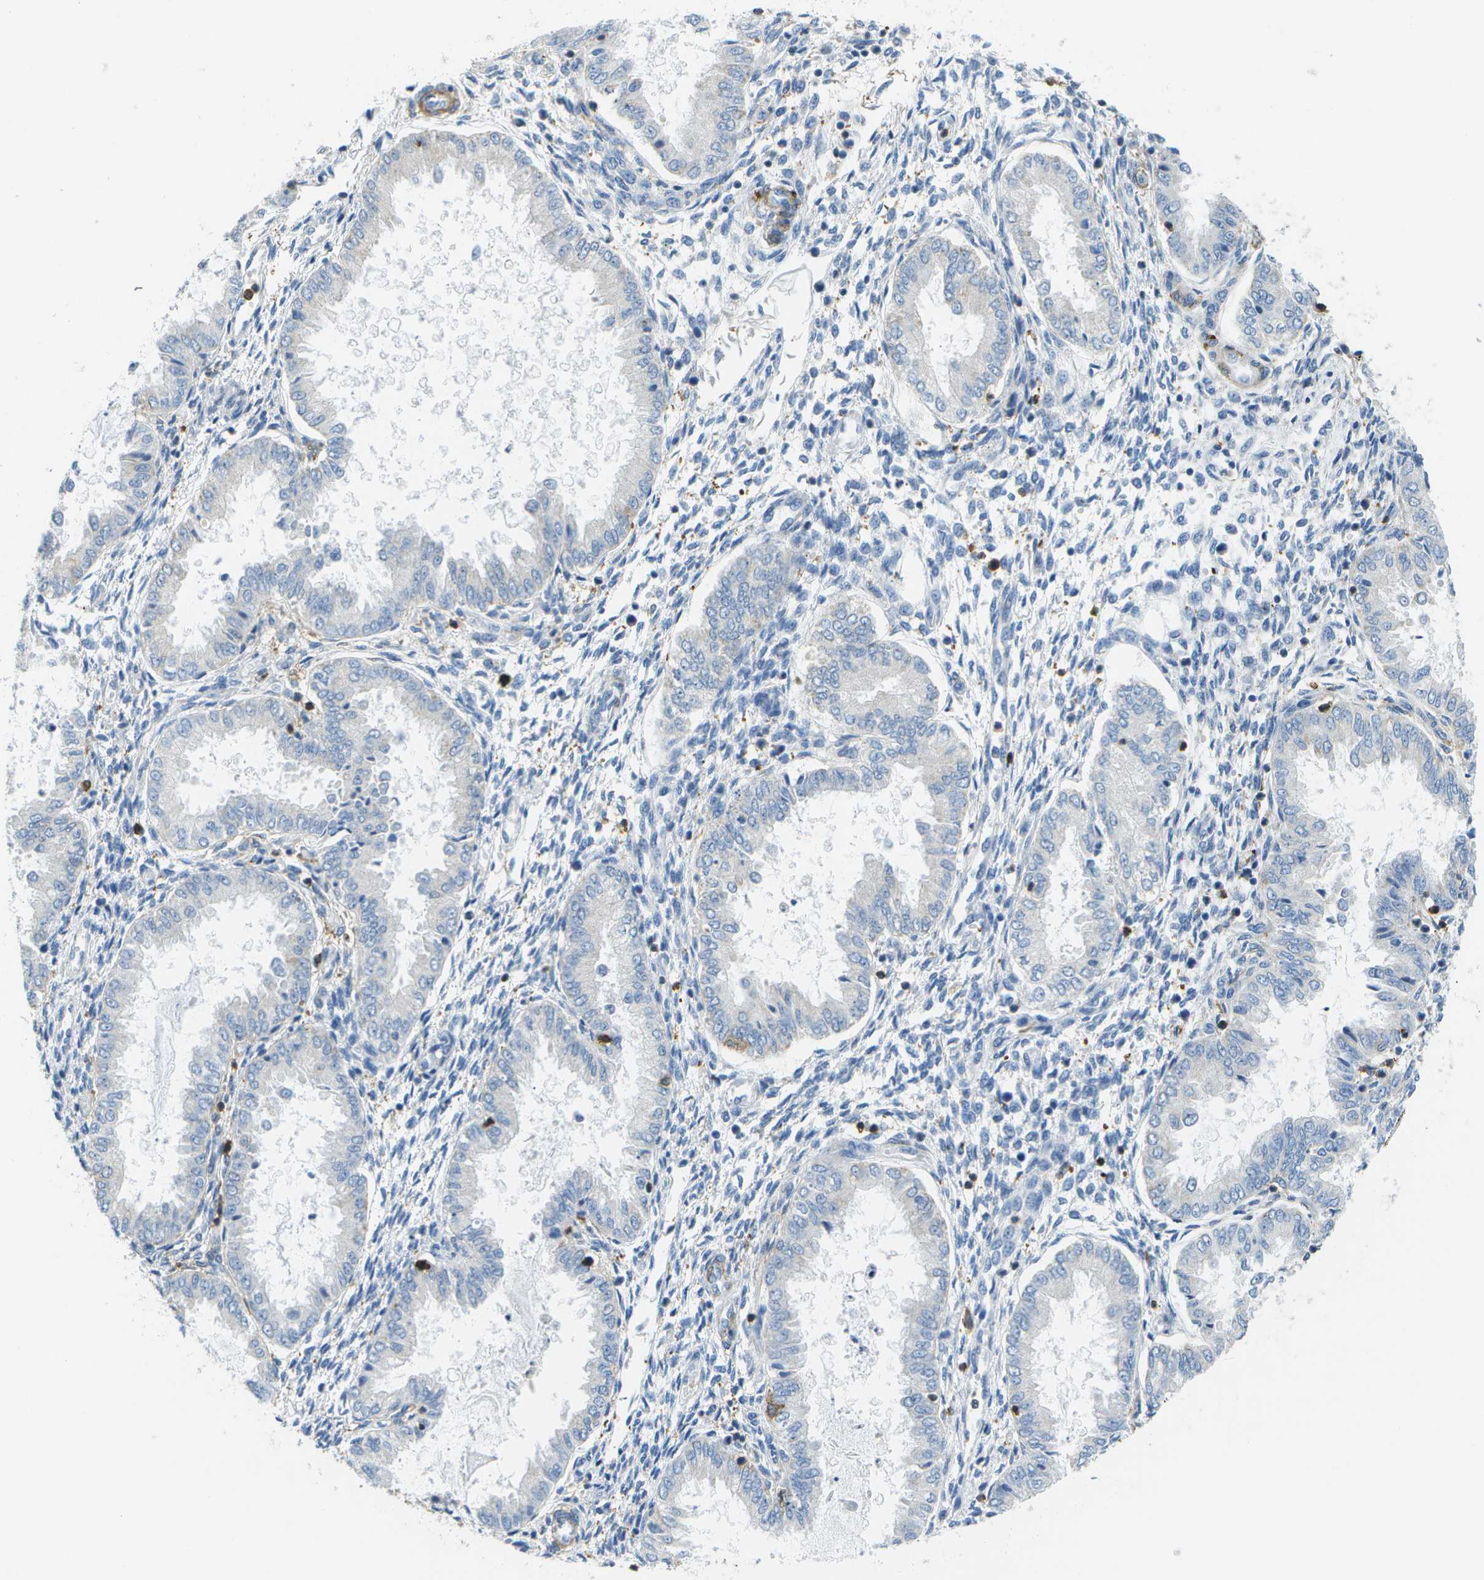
{"staining": {"intensity": "negative", "quantity": "none", "location": "none"}, "tissue": "endometrium", "cell_type": "Cells in endometrial stroma", "image_type": "normal", "snomed": [{"axis": "morphology", "description": "Normal tissue, NOS"}, {"axis": "topography", "description": "Endometrium"}], "caption": "Cells in endometrial stroma are negative for protein expression in normal human endometrium. Nuclei are stained in blue.", "gene": "RCSD1", "patient": {"sex": "female", "age": 33}}